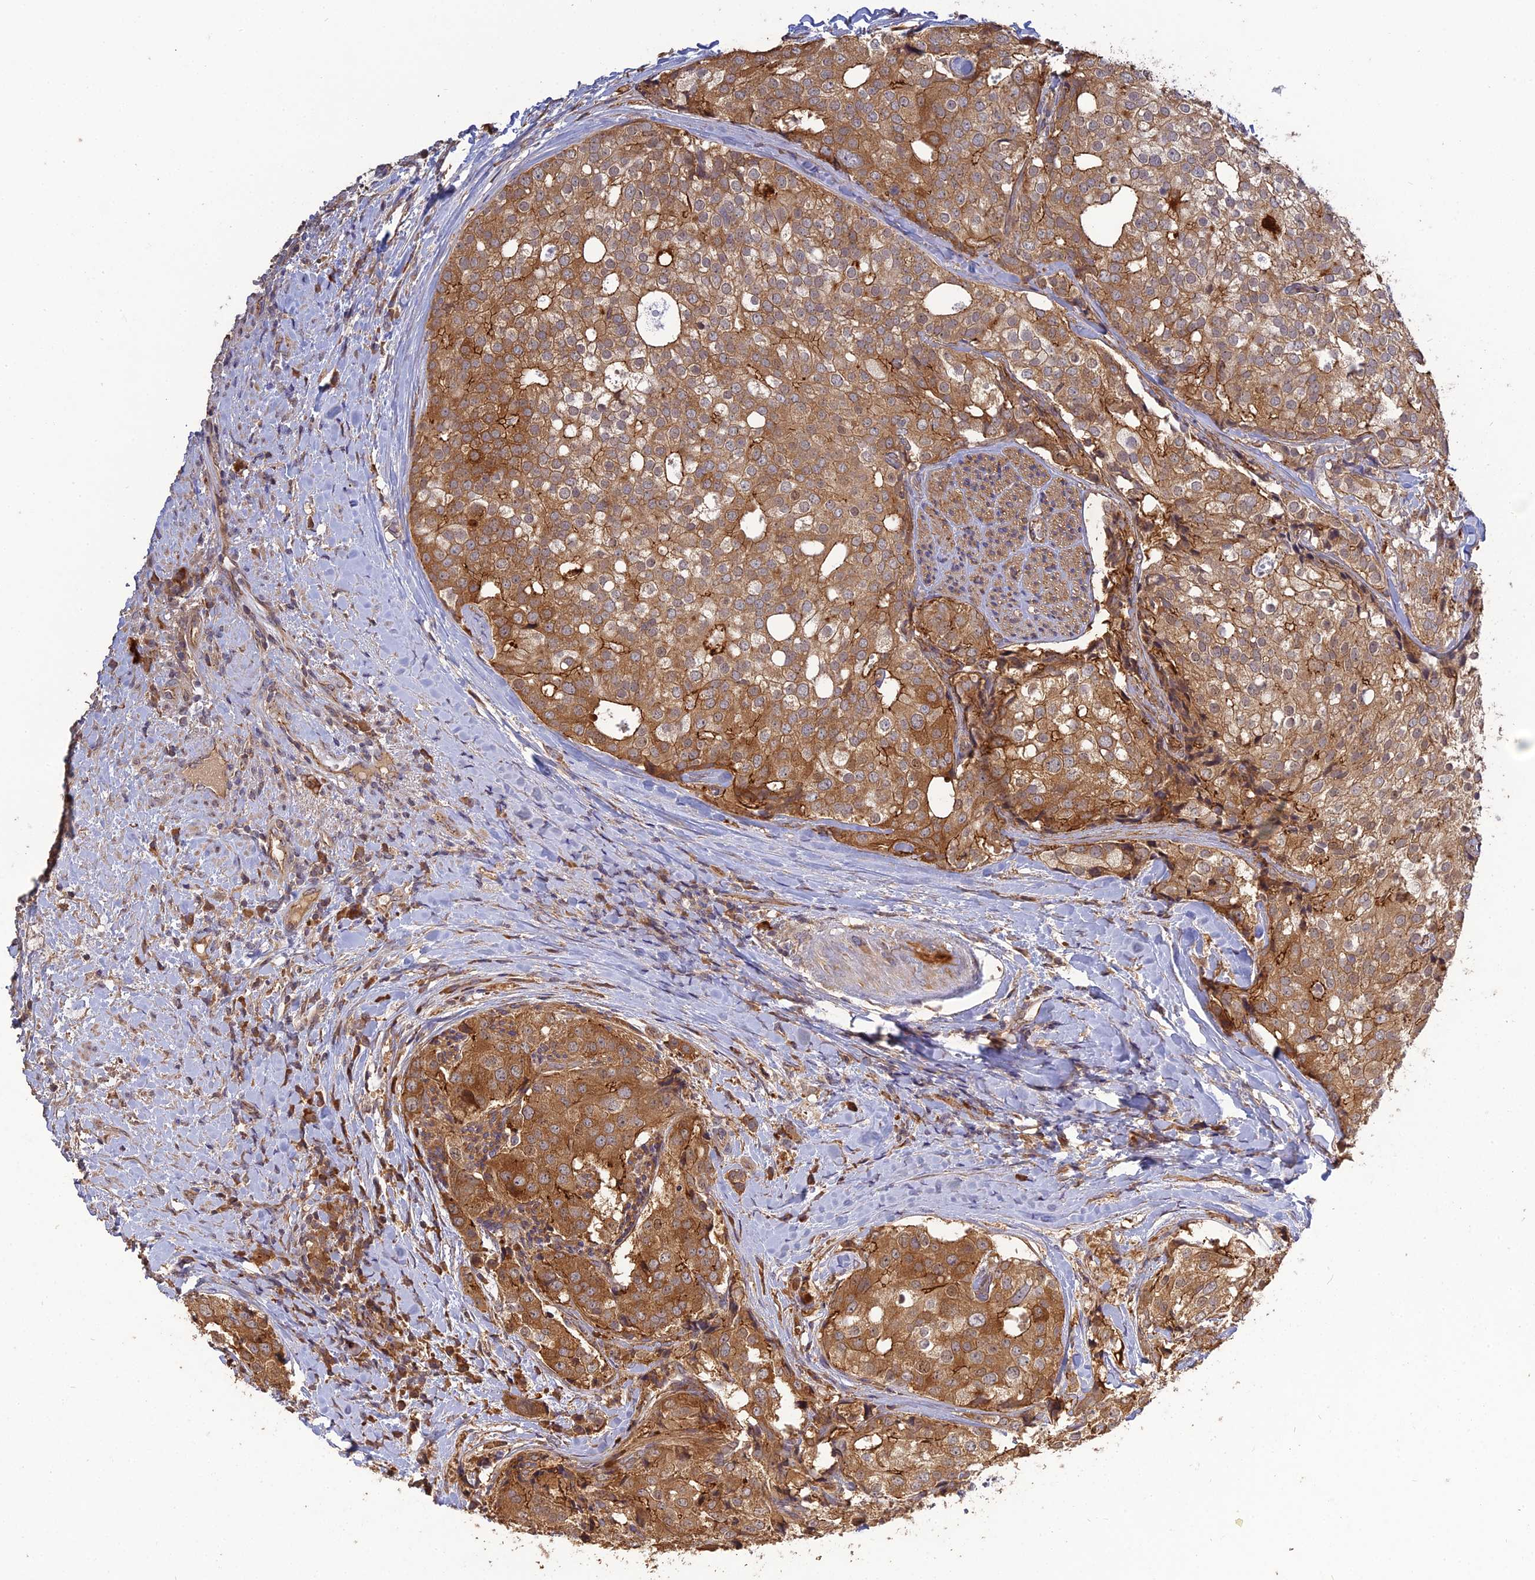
{"staining": {"intensity": "moderate", "quantity": ">75%", "location": "cytoplasmic/membranous"}, "tissue": "prostate cancer", "cell_type": "Tumor cells", "image_type": "cancer", "snomed": [{"axis": "morphology", "description": "Adenocarcinoma, High grade"}, {"axis": "topography", "description": "Prostate"}], "caption": "Immunohistochemical staining of human adenocarcinoma (high-grade) (prostate) shows medium levels of moderate cytoplasmic/membranous expression in about >75% of tumor cells.", "gene": "ARHGAP40", "patient": {"sex": "male", "age": 49}}